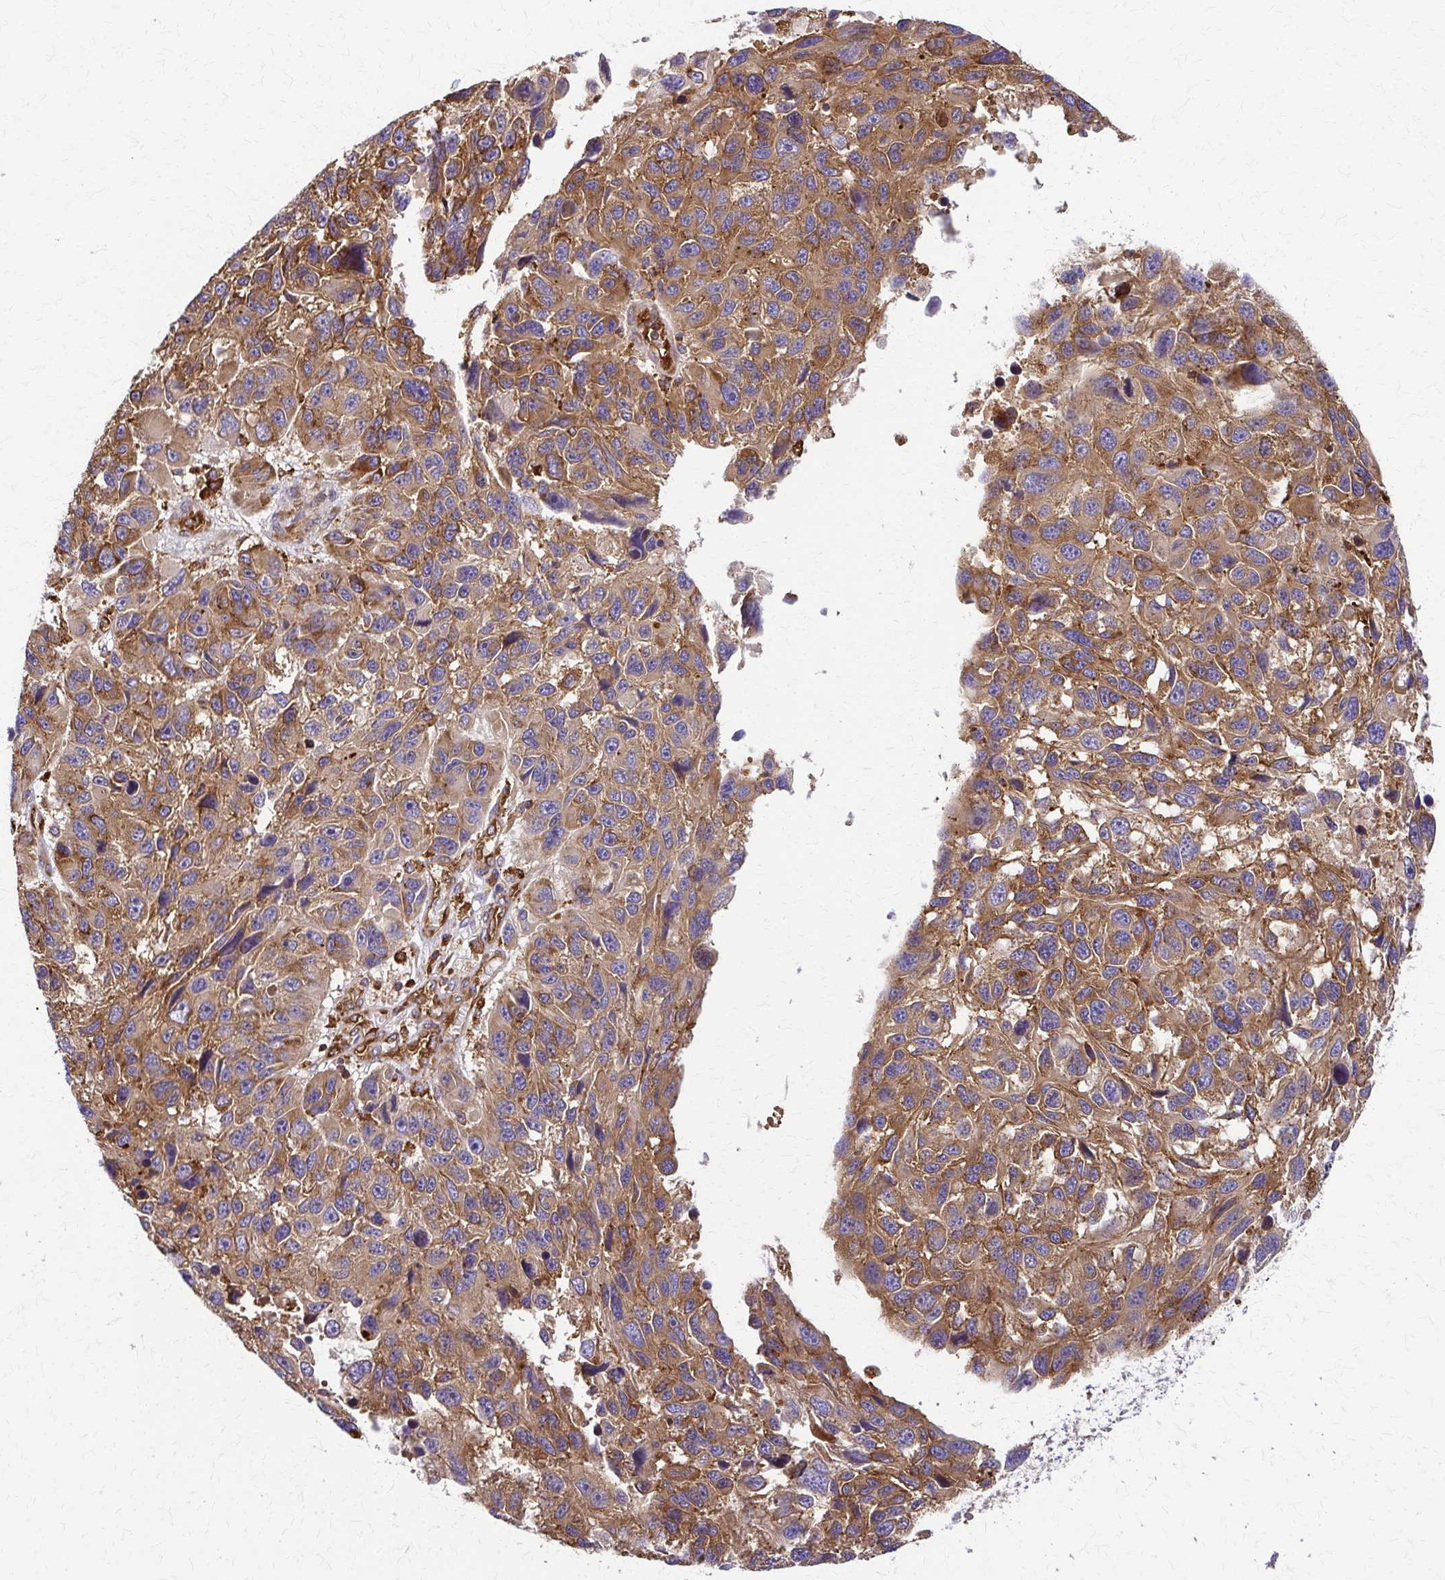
{"staining": {"intensity": "moderate", "quantity": ">75%", "location": "cytoplasmic/membranous"}, "tissue": "melanoma", "cell_type": "Tumor cells", "image_type": "cancer", "snomed": [{"axis": "morphology", "description": "Malignant melanoma, NOS"}, {"axis": "topography", "description": "Skin"}], "caption": "A high-resolution micrograph shows immunohistochemistry staining of melanoma, which reveals moderate cytoplasmic/membranous positivity in about >75% of tumor cells.", "gene": "WASF2", "patient": {"sex": "male", "age": 53}}